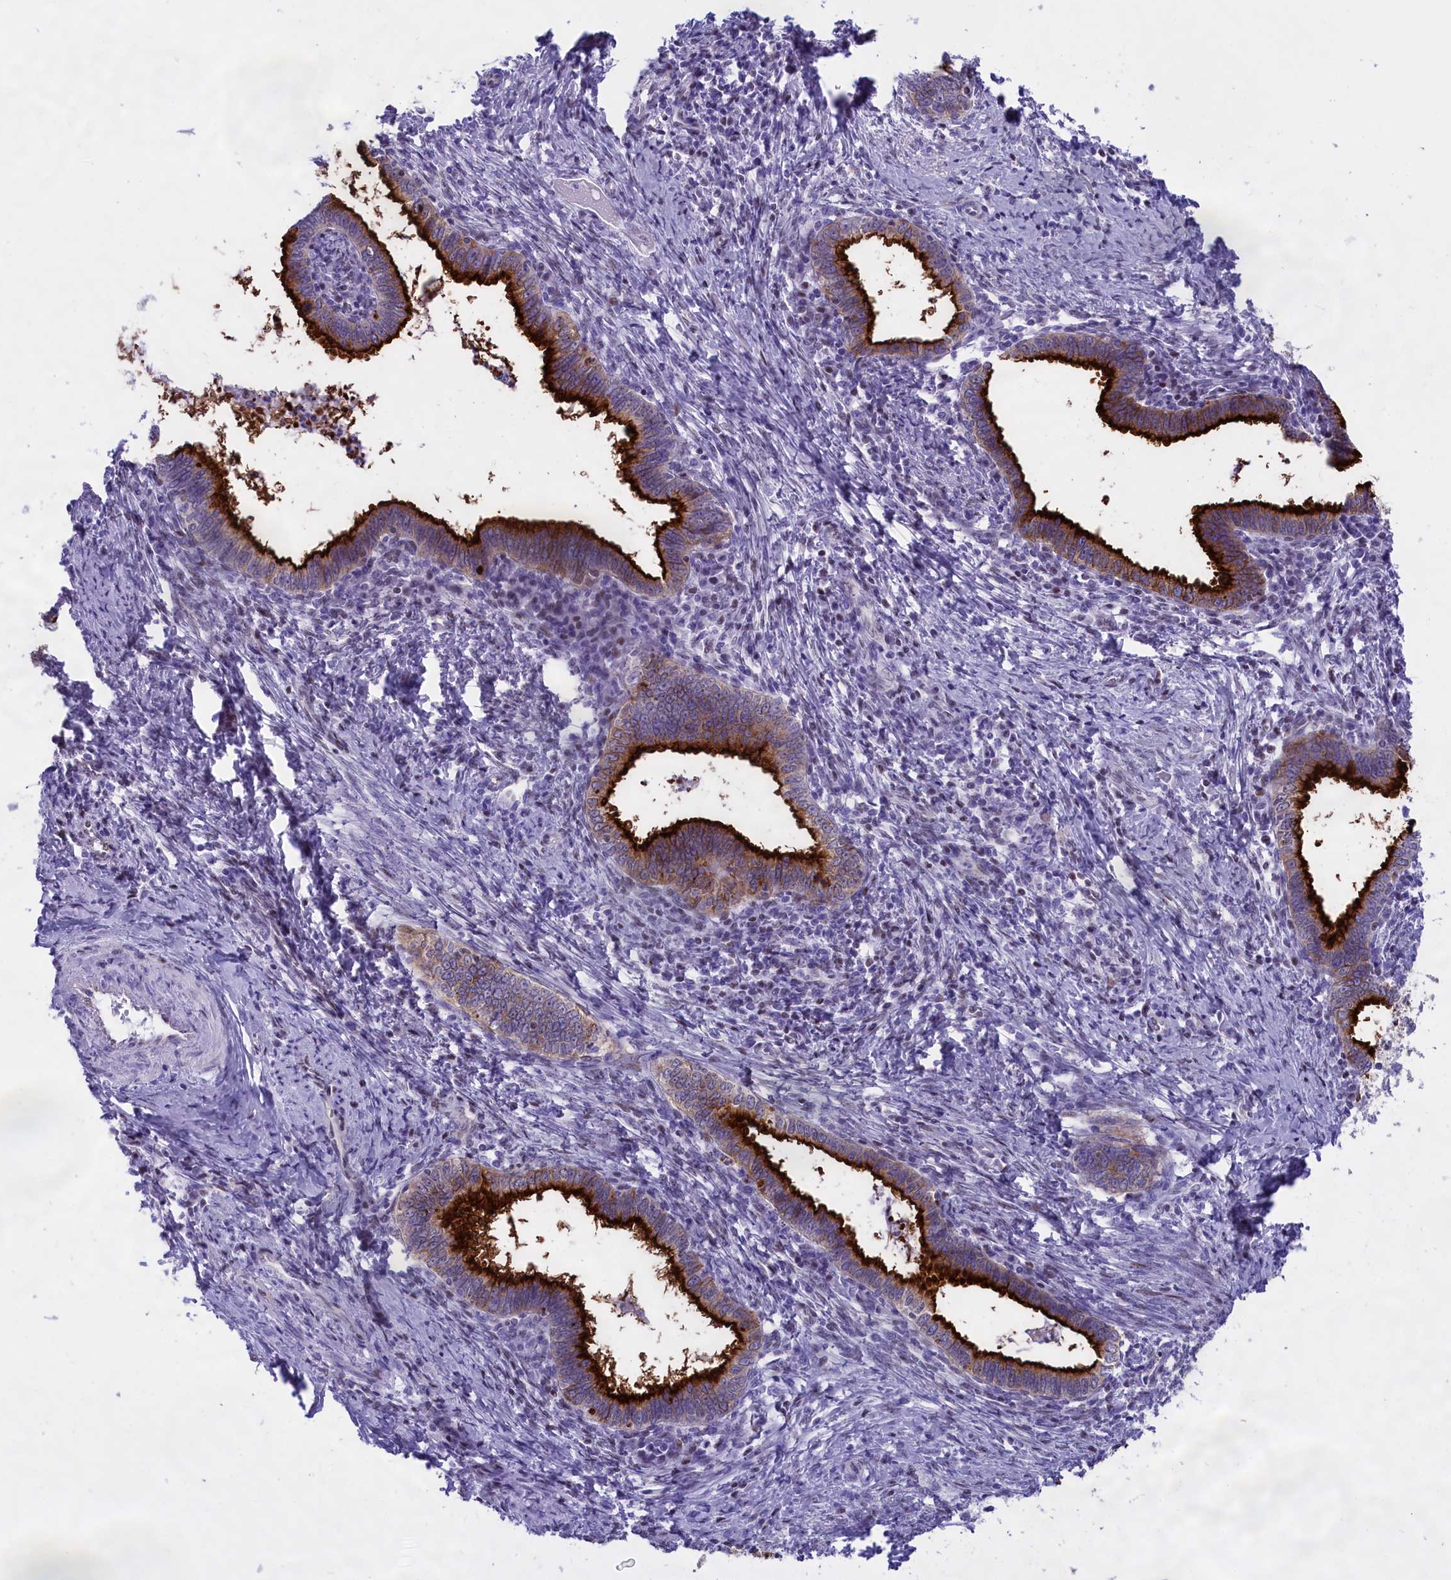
{"staining": {"intensity": "strong", "quantity": ">75%", "location": "cytoplasmic/membranous"}, "tissue": "cervical cancer", "cell_type": "Tumor cells", "image_type": "cancer", "snomed": [{"axis": "morphology", "description": "Adenocarcinoma, NOS"}, {"axis": "topography", "description": "Cervix"}], "caption": "Immunohistochemistry (IHC) micrograph of cervical cancer (adenocarcinoma) stained for a protein (brown), which exhibits high levels of strong cytoplasmic/membranous expression in about >75% of tumor cells.", "gene": "SPIRE2", "patient": {"sex": "female", "age": 36}}